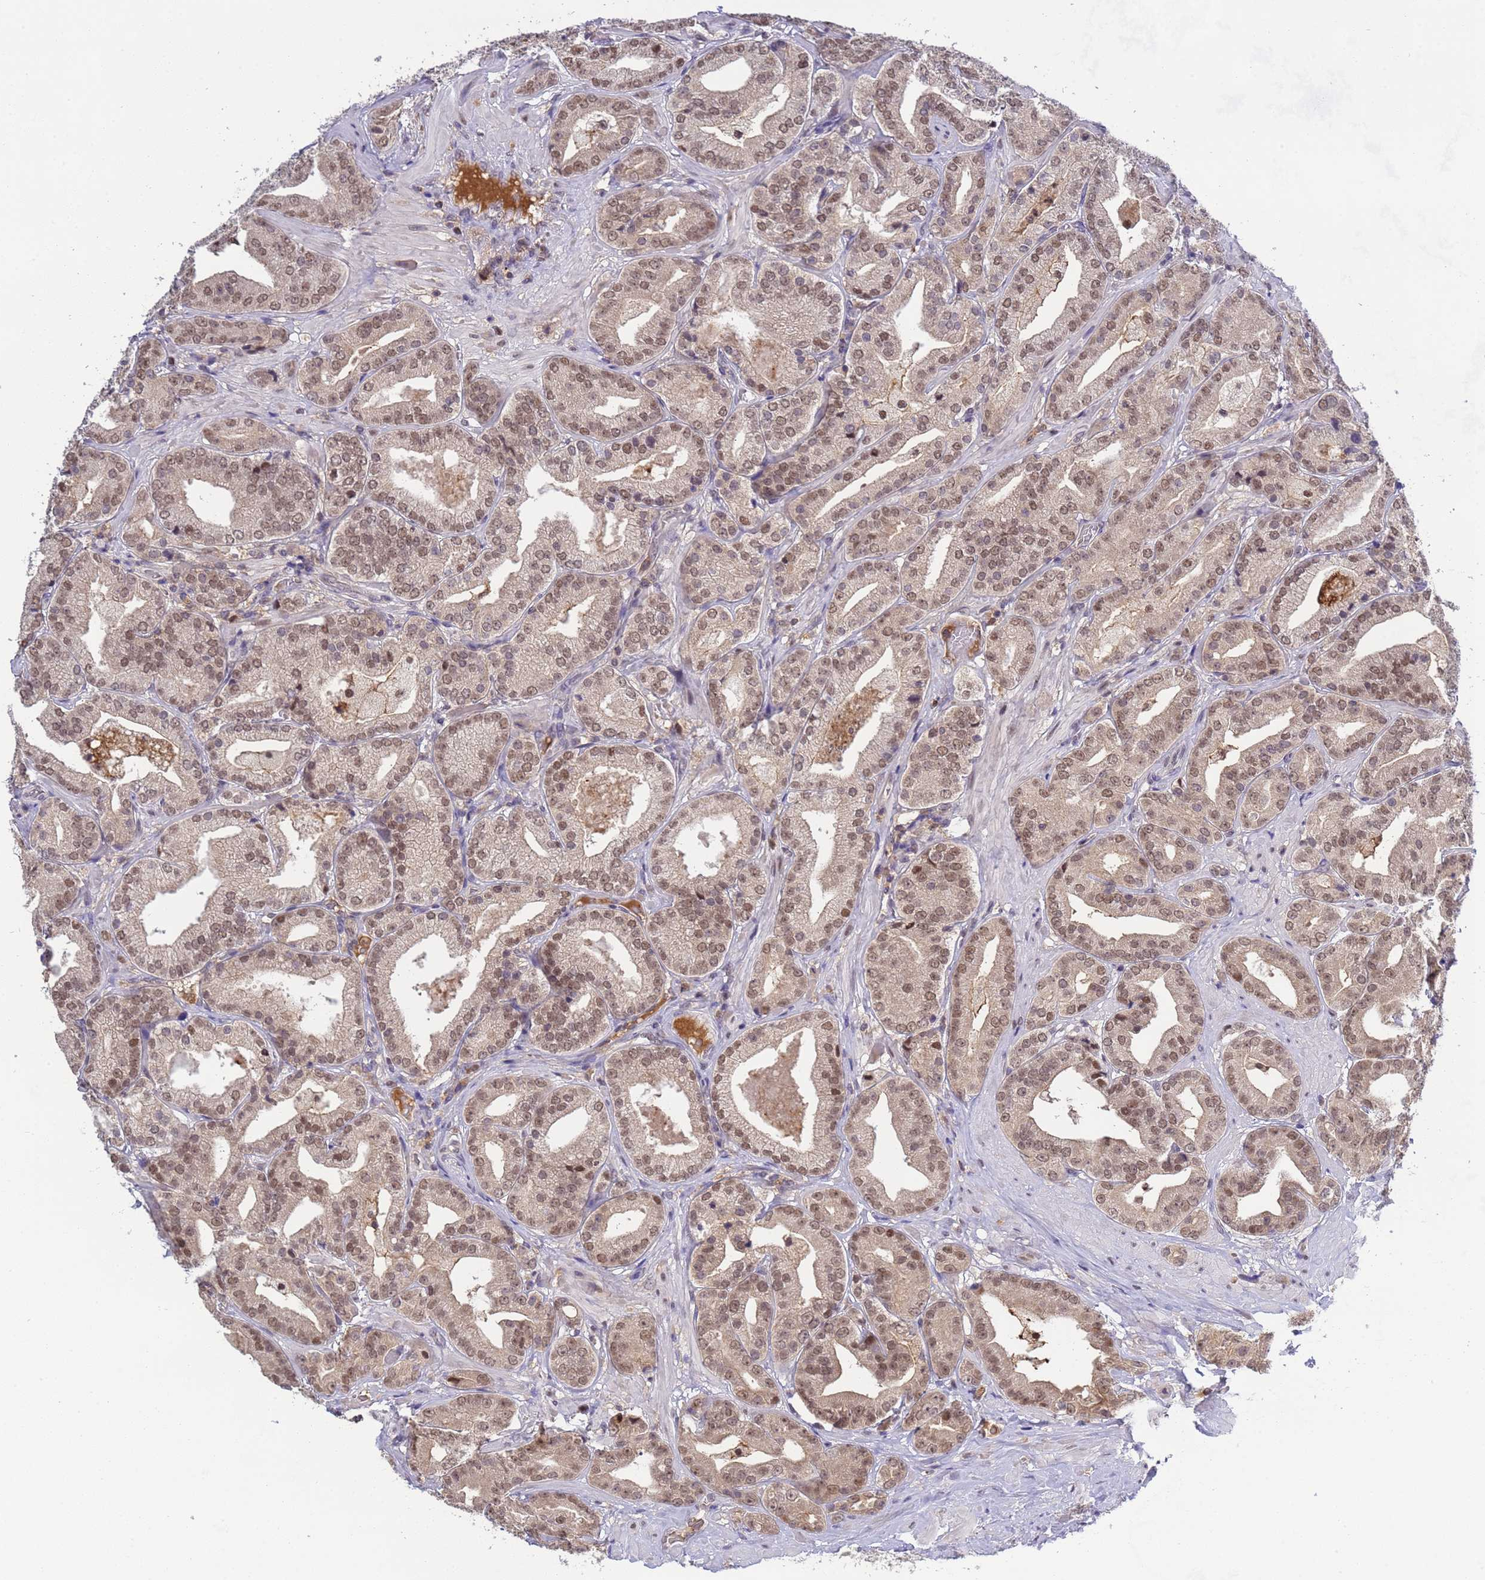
{"staining": {"intensity": "moderate", "quantity": ">75%", "location": "nuclear"}, "tissue": "prostate cancer", "cell_type": "Tumor cells", "image_type": "cancer", "snomed": [{"axis": "morphology", "description": "Adenocarcinoma, High grade"}, {"axis": "topography", "description": "Prostate"}], "caption": "High-grade adenocarcinoma (prostate) stained with IHC displays moderate nuclear expression in about >75% of tumor cells. The protein of interest is shown in brown color, while the nuclei are stained blue.", "gene": "CD53", "patient": {"sex": "male", "age": 63}}